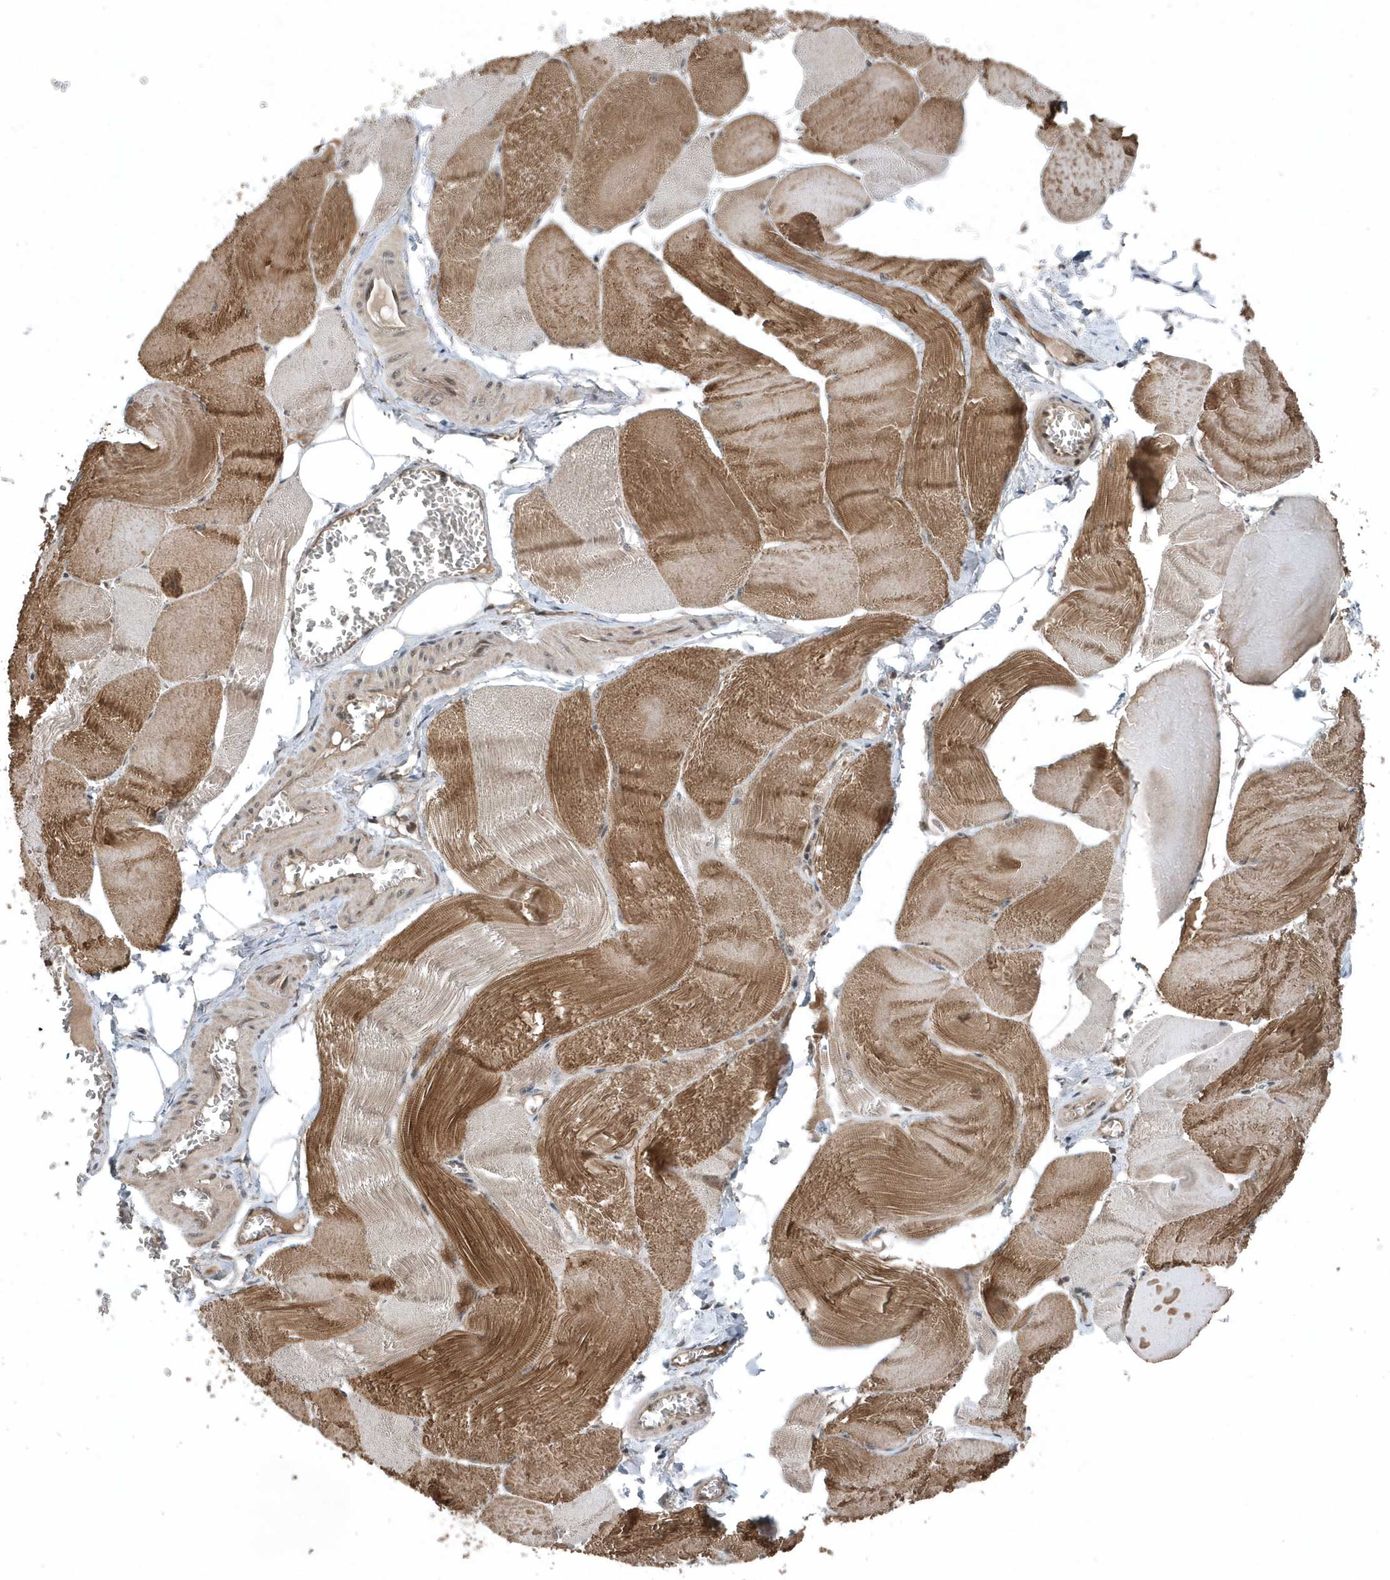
{"staining": {"intensity": "moderate", "quantity": ">75%", "location": "cytoplasmic/membranous"}, "tissue": "skeletal muscle", "cell_type": "Myocytes", "image_type": "normal", "snomed": [{"axis": "morphology", "description": "Normal tissue, NOS"}, {"axis": "morphology", "description": "Basal cell carcinoma"}, {"axis": "topography", "description": "Skeletal muscle"}], "caption": "Skeletal muscle was stained to show a protein in brown. There is medium levels of moderate cytoplasmic/membranous staining in about >75% of myocytes. The staining was performed using DAB, with brown indicating positive protein expression. Nuclei are stained blue with hematoxylin.", "gene": "QTRT2", "patient": {"sex": "female", "age": 64}}